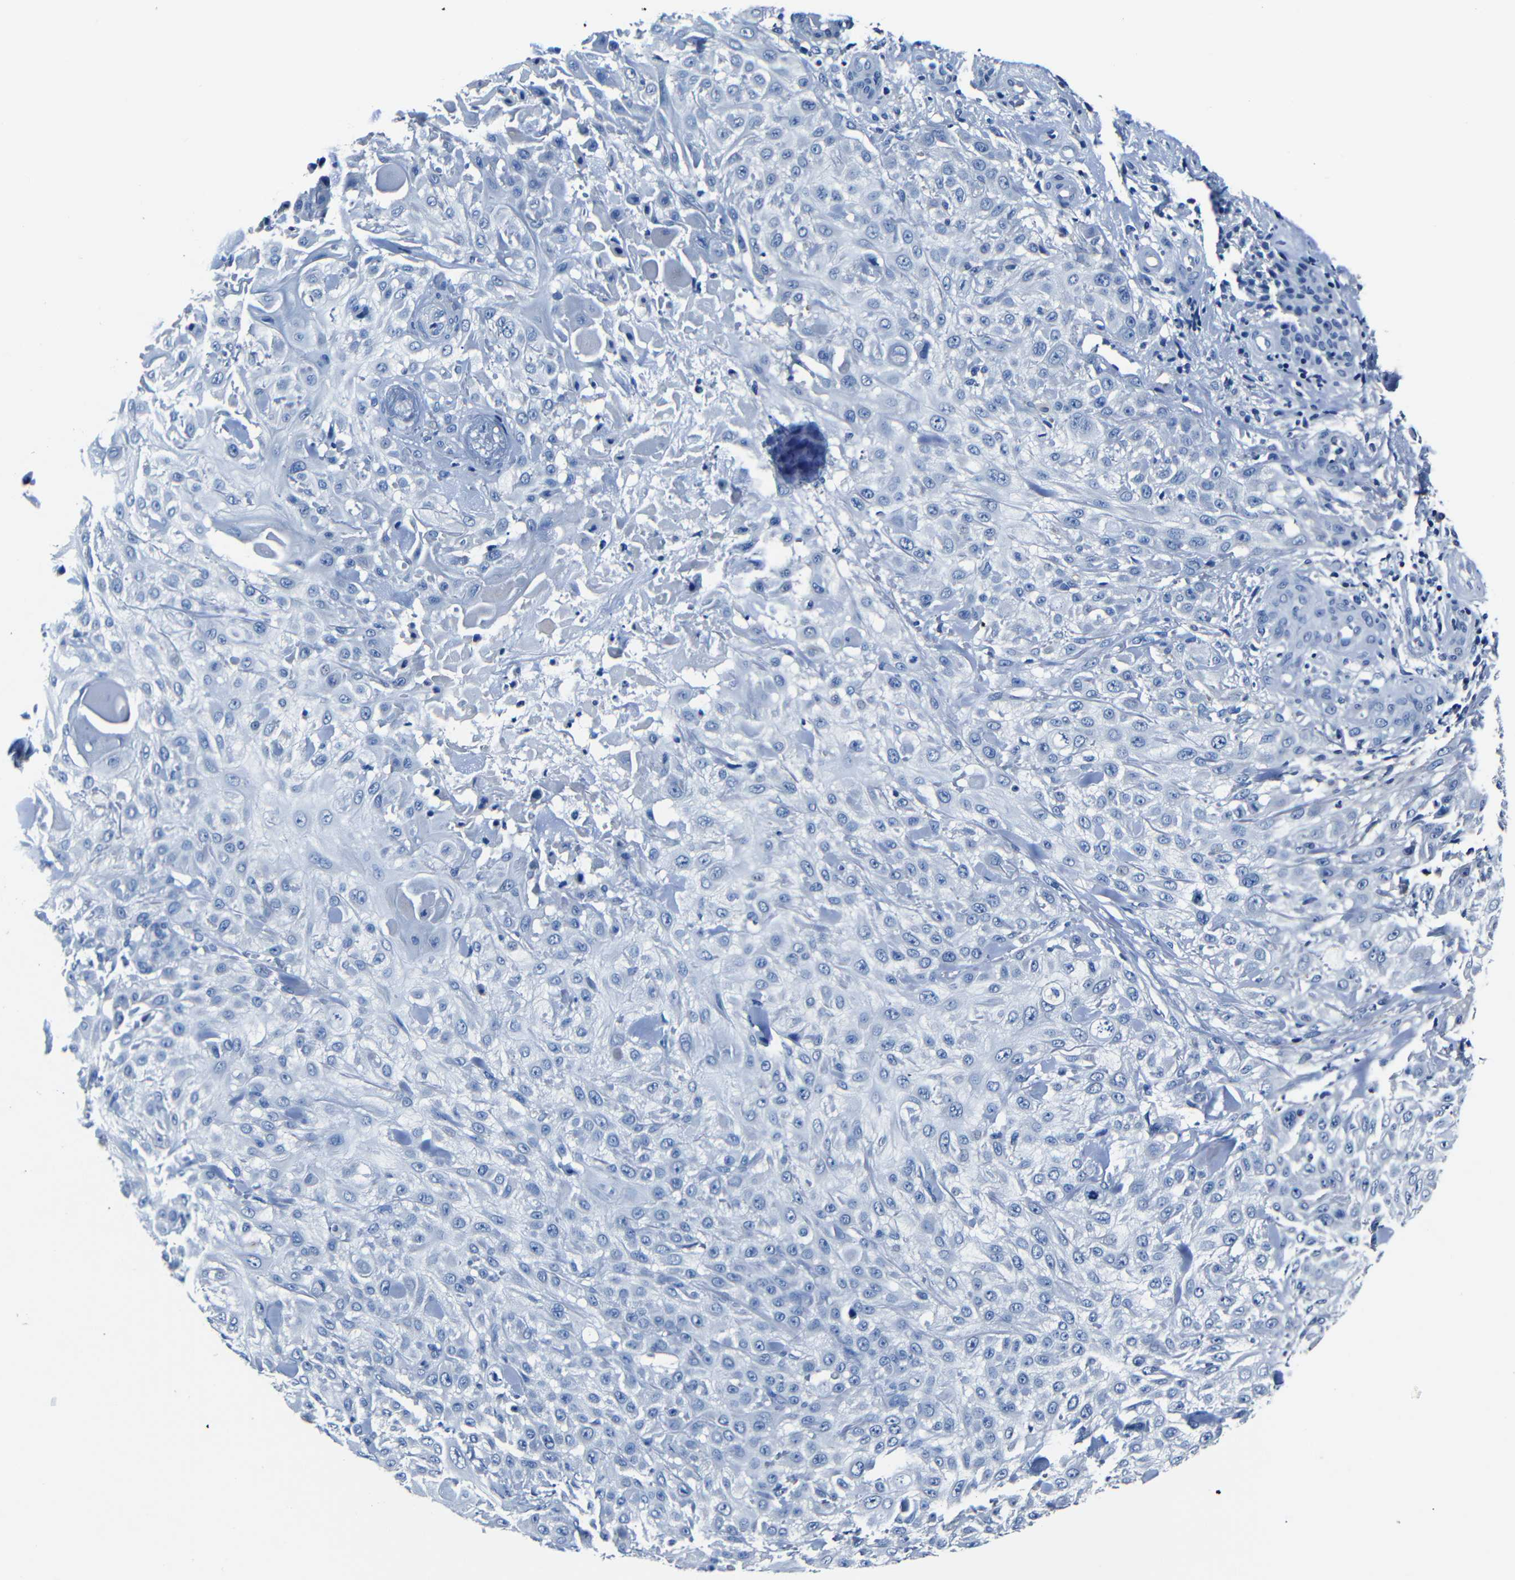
{"staining": {"intensity": "negative", "quantity": "none", "location": "none"}, "tissue": "skin cancer", "cell_type": "Tumor cells", "image_type": "cancer", "snomed": [{"axis": "morphology", "description": "Squamous cell carcinoma, NOS"}, {"axis": "topography", "description": "Skin"}], "caption": "Immunohistochemical staining of human skin squamous cell carcinoma exhibits no significant expression in tumor cells. (DAB (3,3'-diaminobenzidine) IHC with hematoxylin counter stain).", "gene": "NCMAP", "patient": {"sex": "female", "age": 42}}